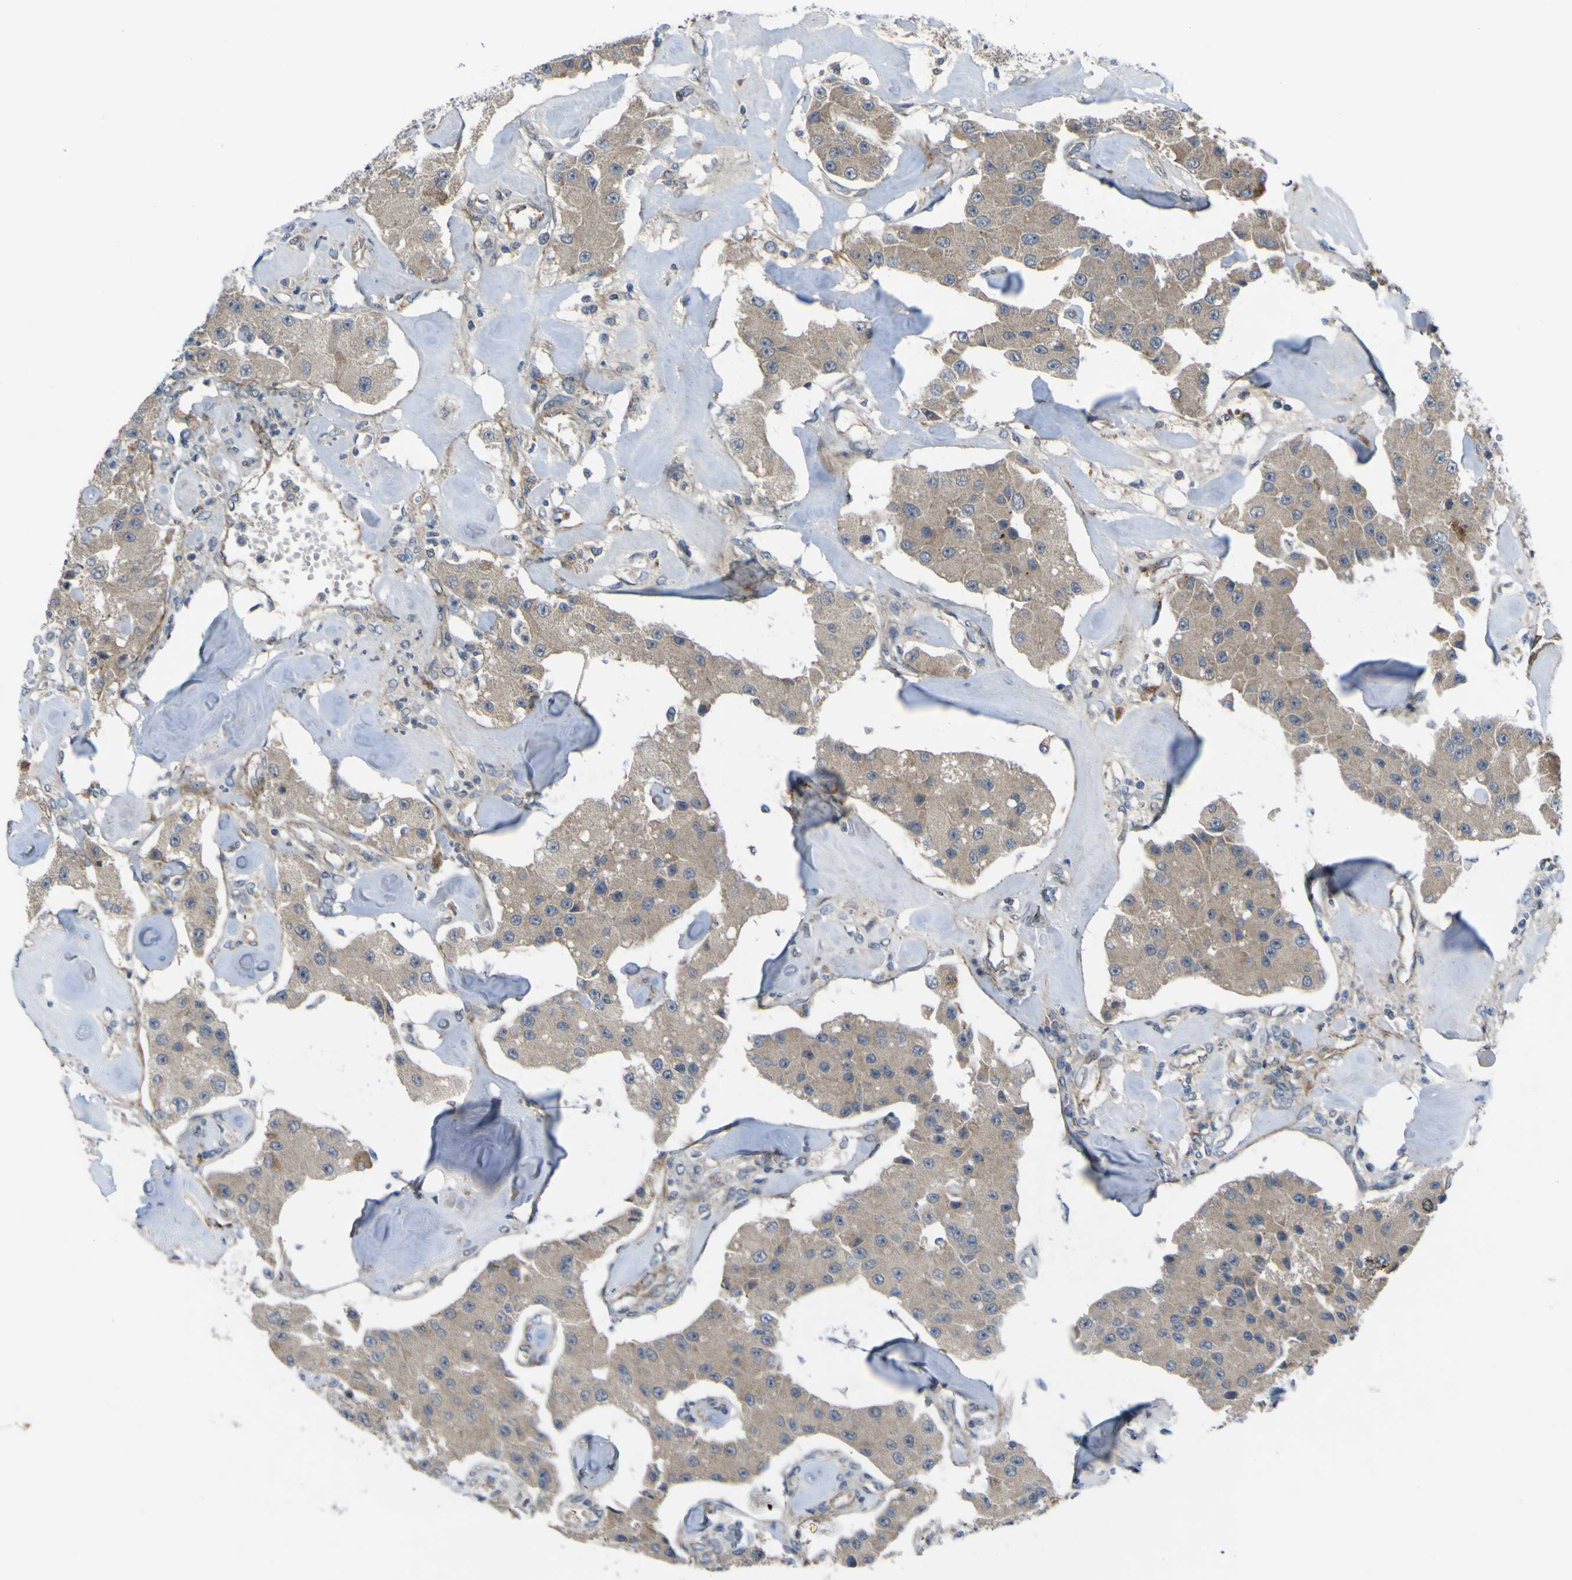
{"staining": {"intensity": "weak", "quantity": ">75%", "location": "cytoplasmic/membranous"}, "tissue": "carcinoid", "cell_type": "Tumor cells", "image_type": "cancer", "snomed": [{"axis": "morphology", "description": "Carcinoid, malignant, NOS"}, {"axis": "topography", "description": "Pancreas"}], "caption": "Human carcinoid stained with a protein marker shows weak staining in tumor cells.", "gene": "GPLD1", "patient": {"sex": "male", "age": 41}}